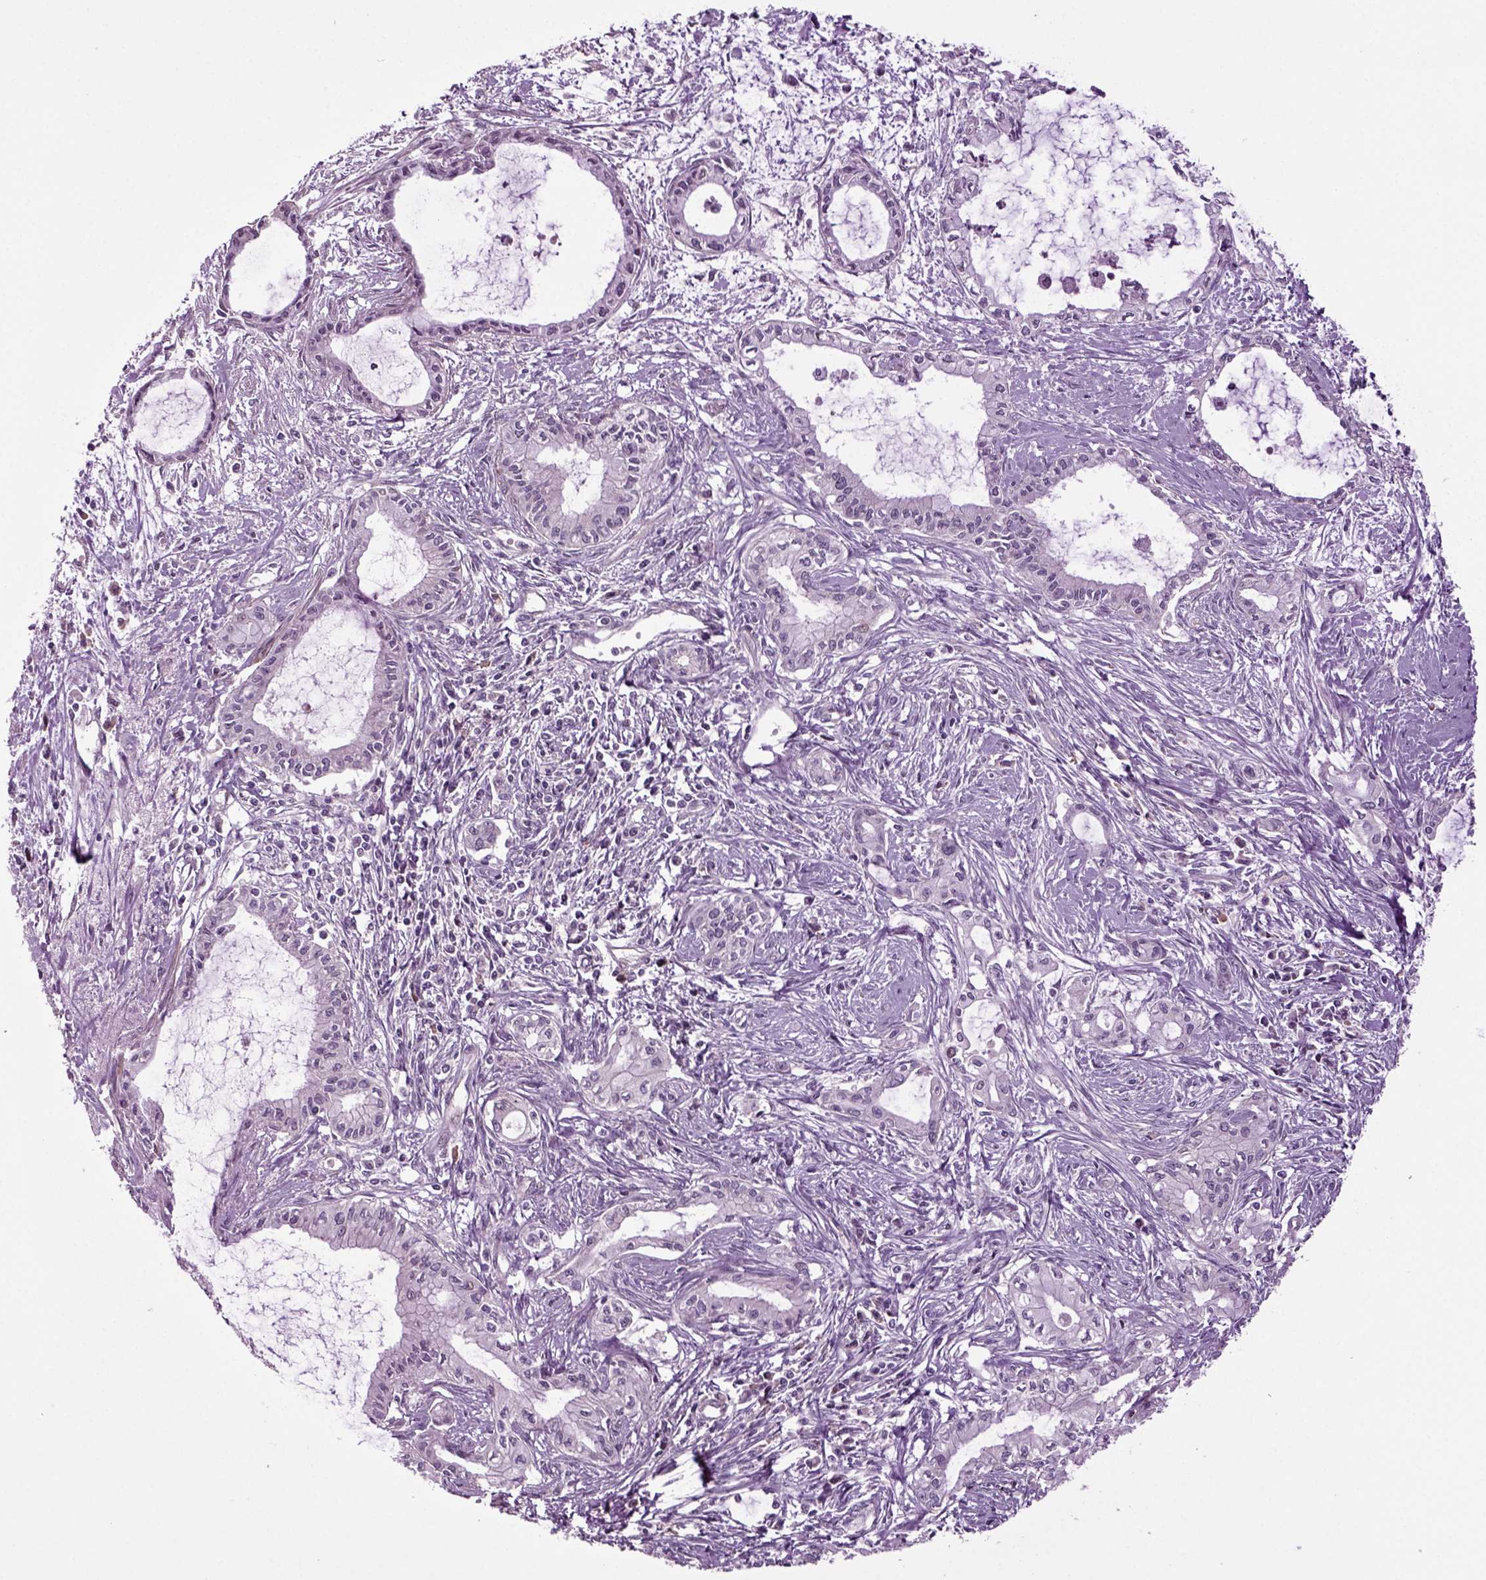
{"staining": {"intensity": "negative", "quantity": "none", "location": "none"}, "tissue": "pancreatic cancer", "cell_type": "Tumor cells", "image_type": "cancer", "snomed": [{"axis": "morphology", "description": "Adenocarcinoma, NOS"}, {"axis": "topography", "description": "Pancreas"}], "caption": "Protein analysis of pancreatic cancer (adenocarcinoma) shows no significant expression in tumor cells.", "gene": "HAGHL", "patient": {"sex": "male", "age": 48}}